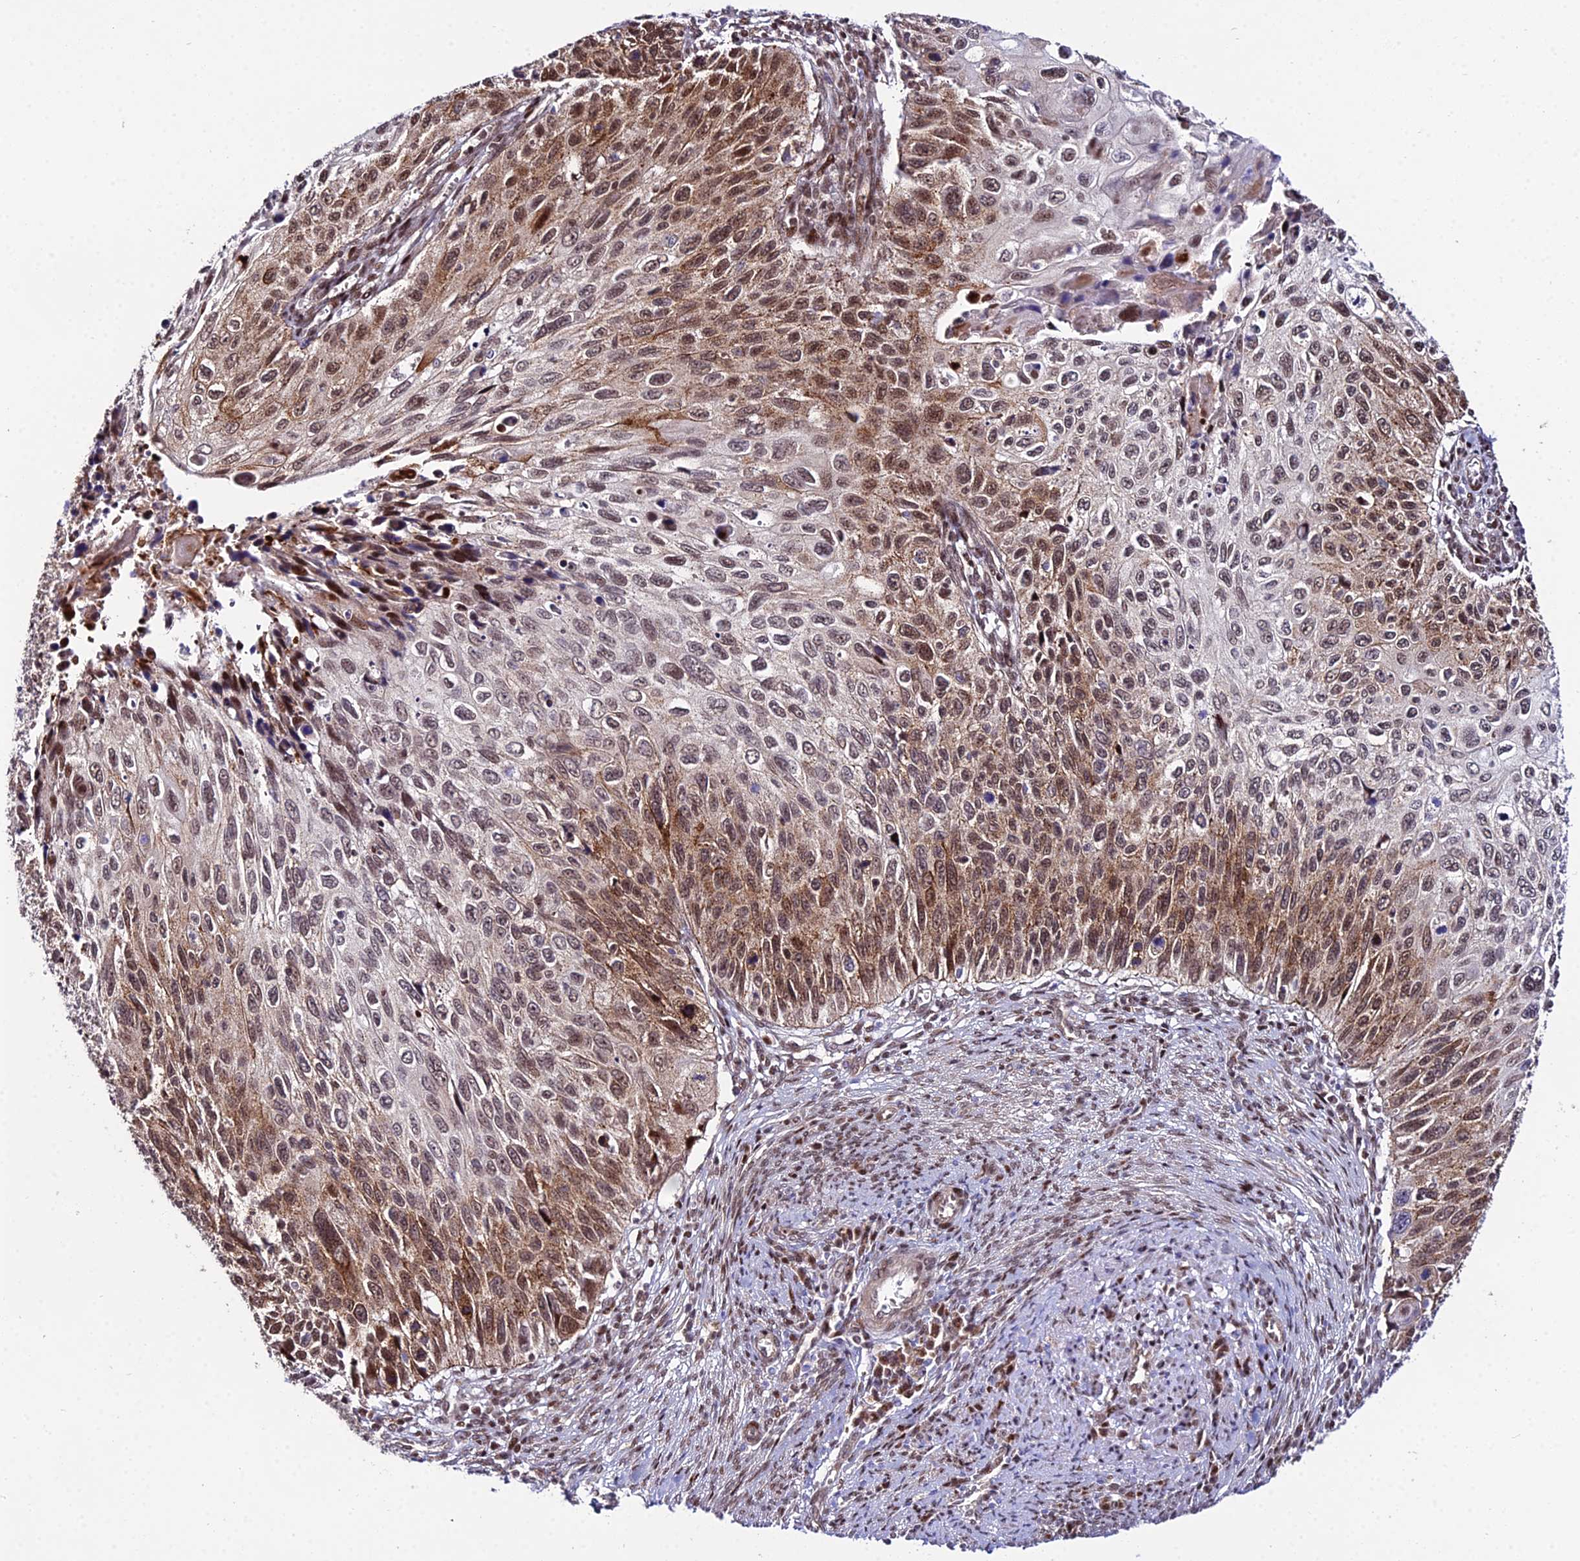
{"staining": {"intensity": "moderate", "quantity": ">75%", "location": "cytoplasmic/membranous,nuclear"}, "tissue": "cervical cancer", "cell_type": "Tumor cells", "image_type": "cancer", "snomed": [{"axis": "morphology", "description": "Squamous cell carcinoma, NOS"}, {"axis": "topography", "description": "Cervix"}], "caption": "A brown stain highlights moderate cytoplasmic/membranous and nuclear expression of a protein in human squamous cell carcinoma (cervical) tumor cells.", "gene": "CIB3", "patient": {"sex": "female", "age": 70}}